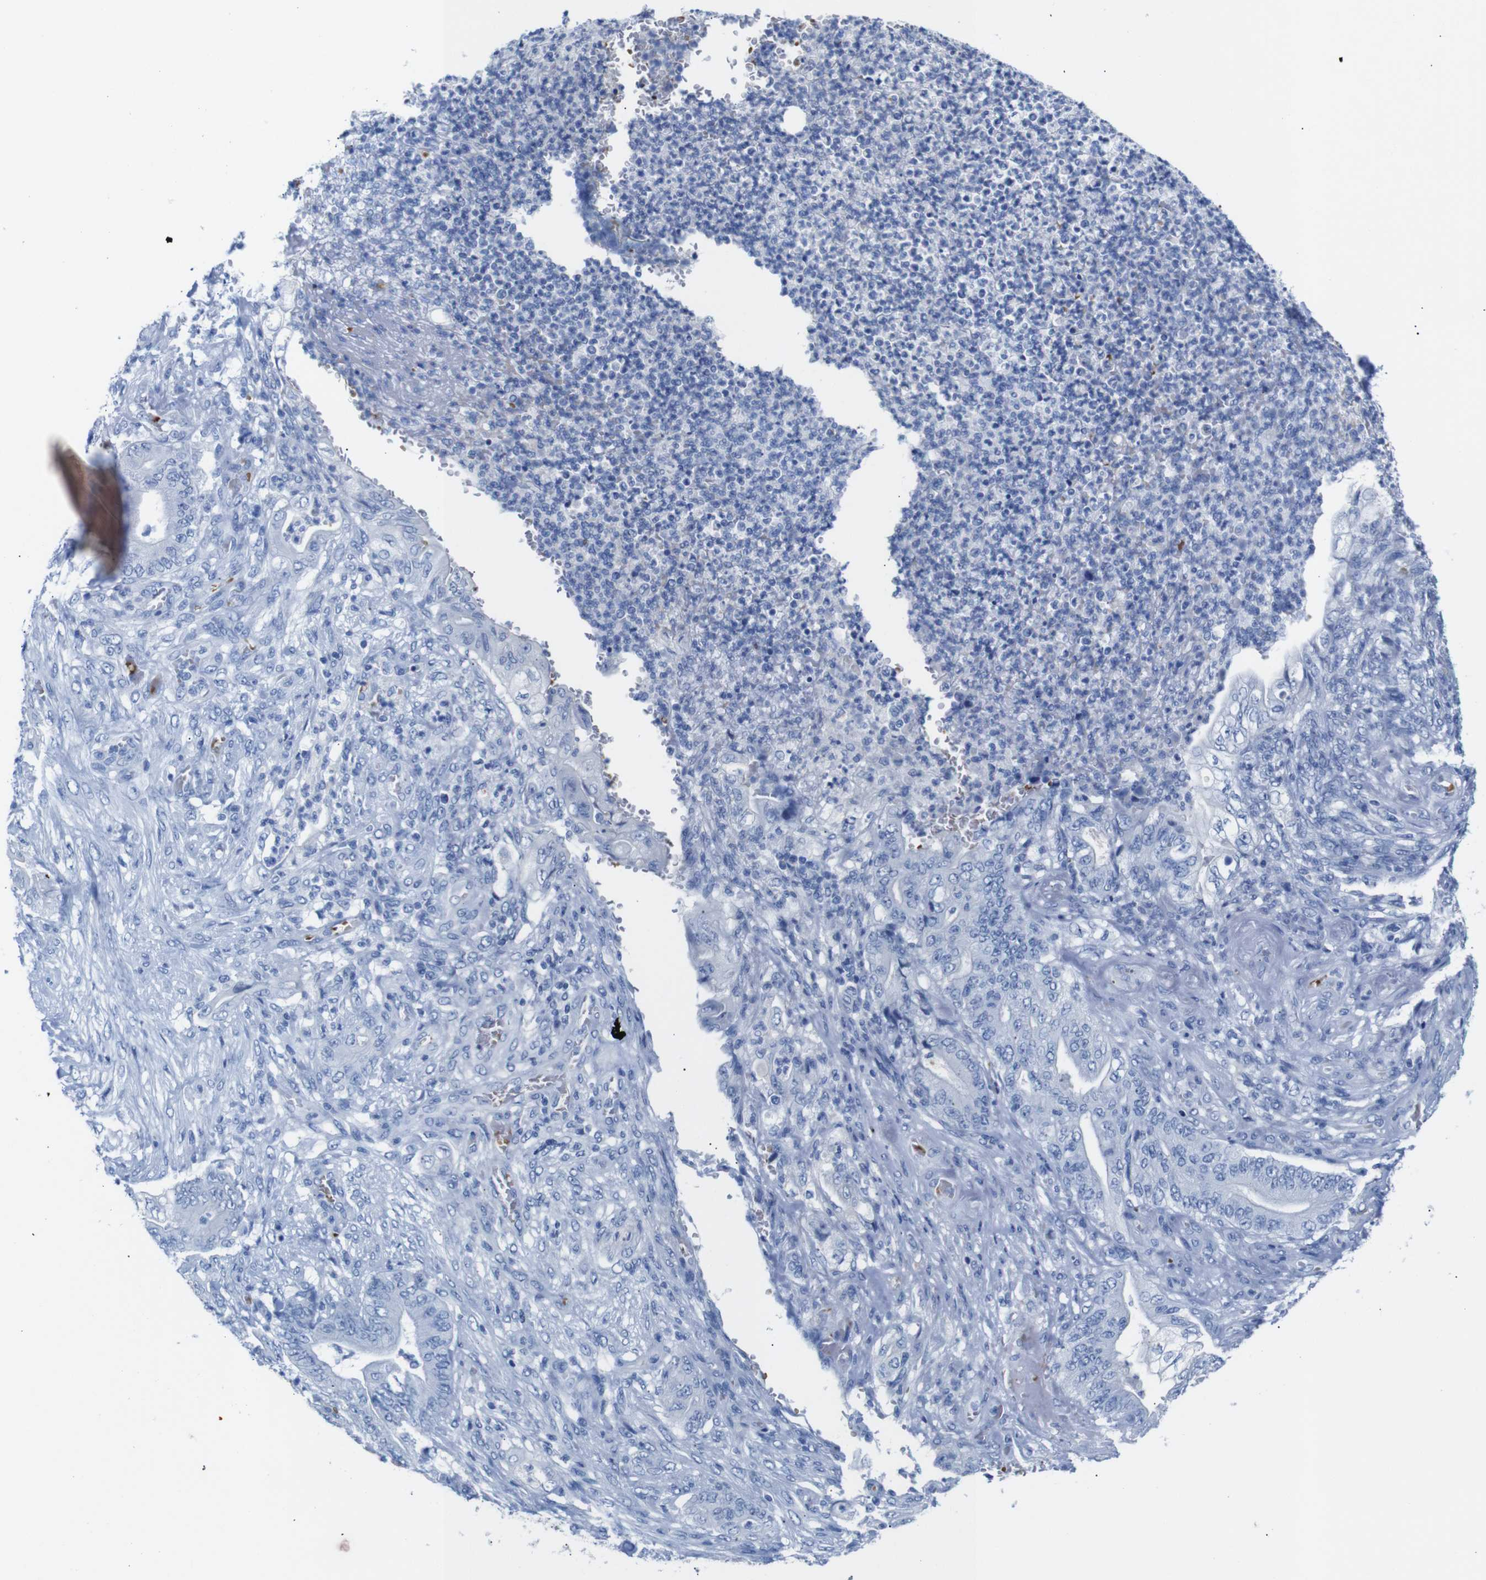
{"staining": {"intensity": "negative", "quantity": "none", "location": "none"}, "tissue": "stomach cancer", "cell_type": "Tumor cells", "image_type": "cancer", "snomed": [{"axis": "morphology", "description": "Adenocarcinoma, NOS"}, {"axis": "topography", "description": "Stomach"}], "caption": "High magnification brightfield microscopy of stomach adenocarcinoma stained with DAB (brown) and counterstained with hematoxylin (blue): tumor cells show no significant expression.", "gene": "ERVMER34-1", "patient": {"sex": "female", "age": 73}}